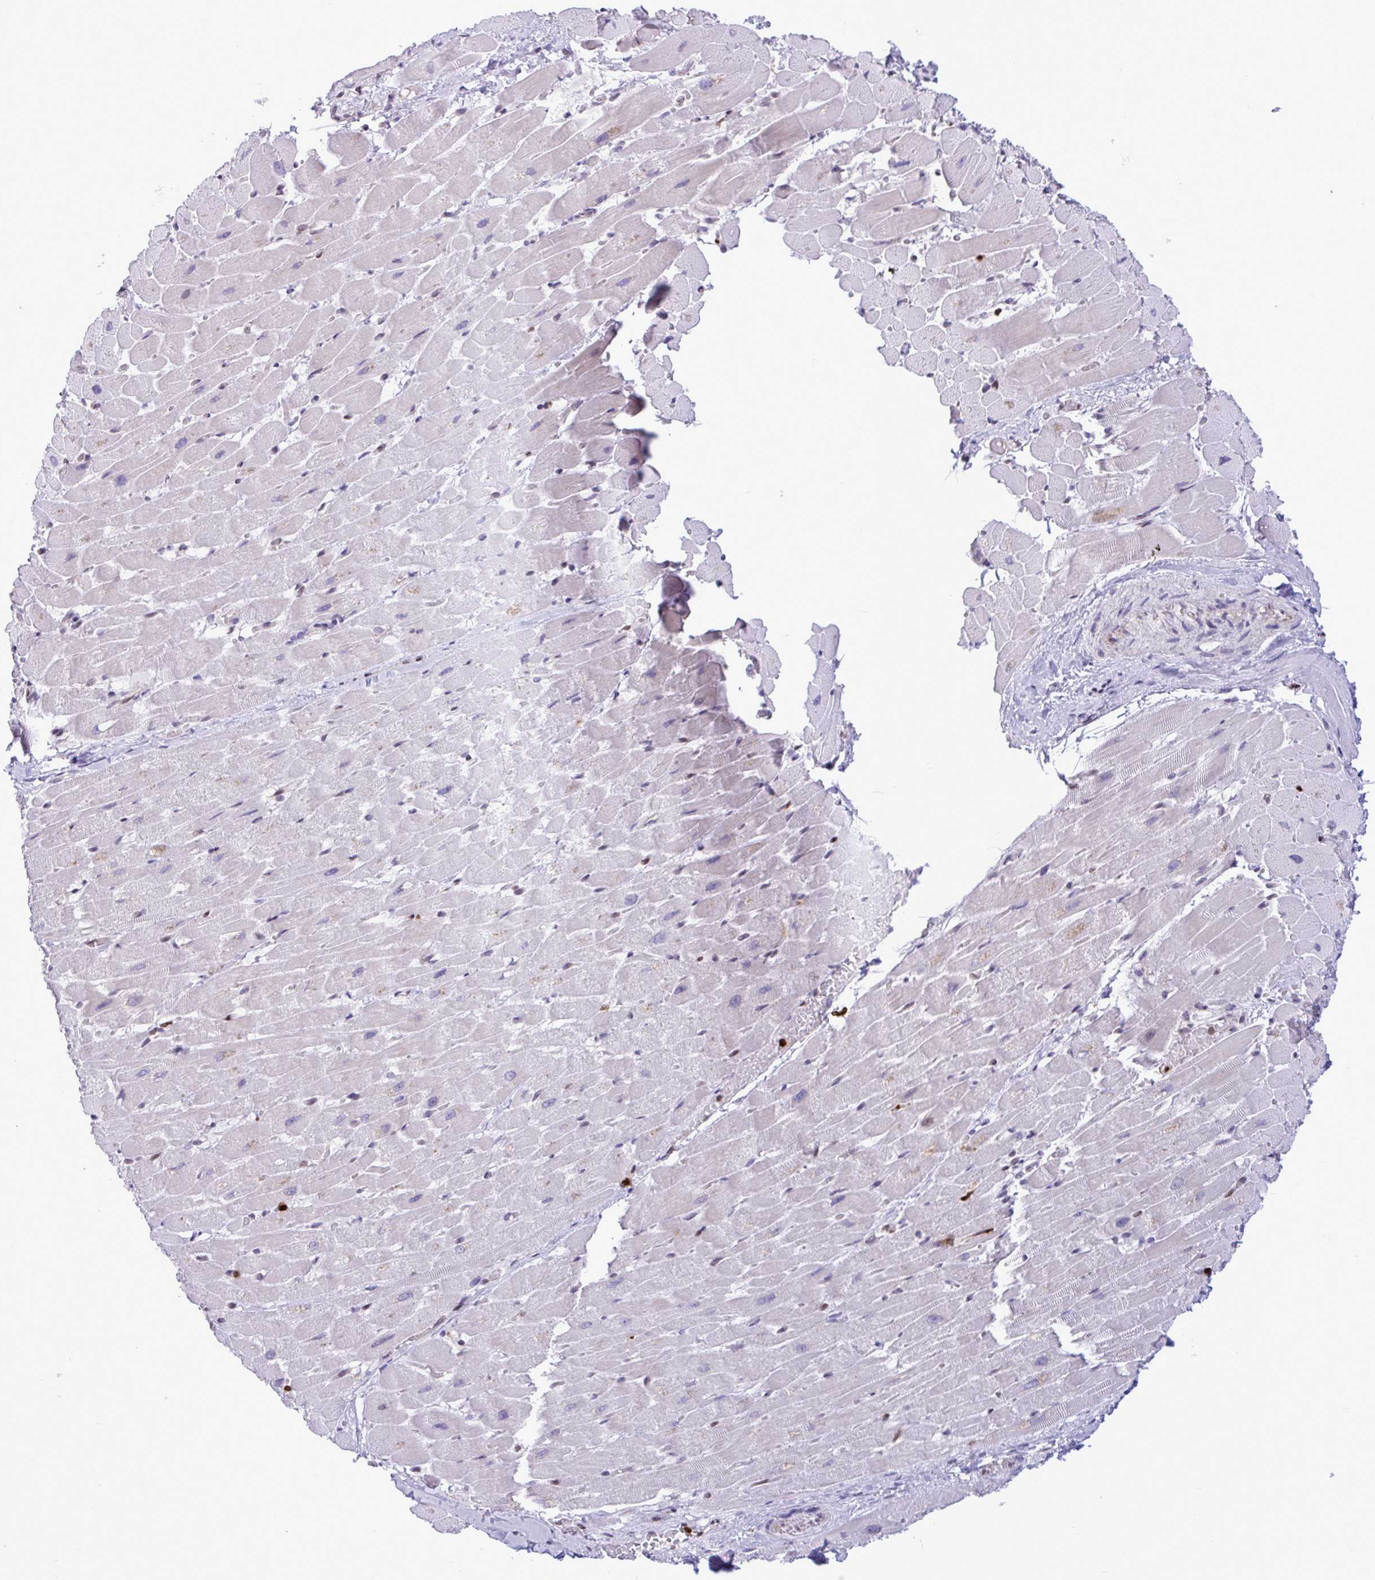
{"staining": {"intensity": "moderate", "quantity": "25%-75%", "location": "nuclear"}, "tissue": "heart muscle", "cell_type": "Cardiomyocytes", "image_type": "normal", "snomed": [{"axis": "morphology", "description": "Normal tissue, NOS"}, {"axis": "topography", "description": "Heart"}], "caption": "Moderate nuclear staining for a protein is present in approximately 25%-75% of cardiomyocytes of normal heart muscle using immunohistochemistry.", "gene": "HMGB2", "patient": {"sex": "male", "age": 37}}